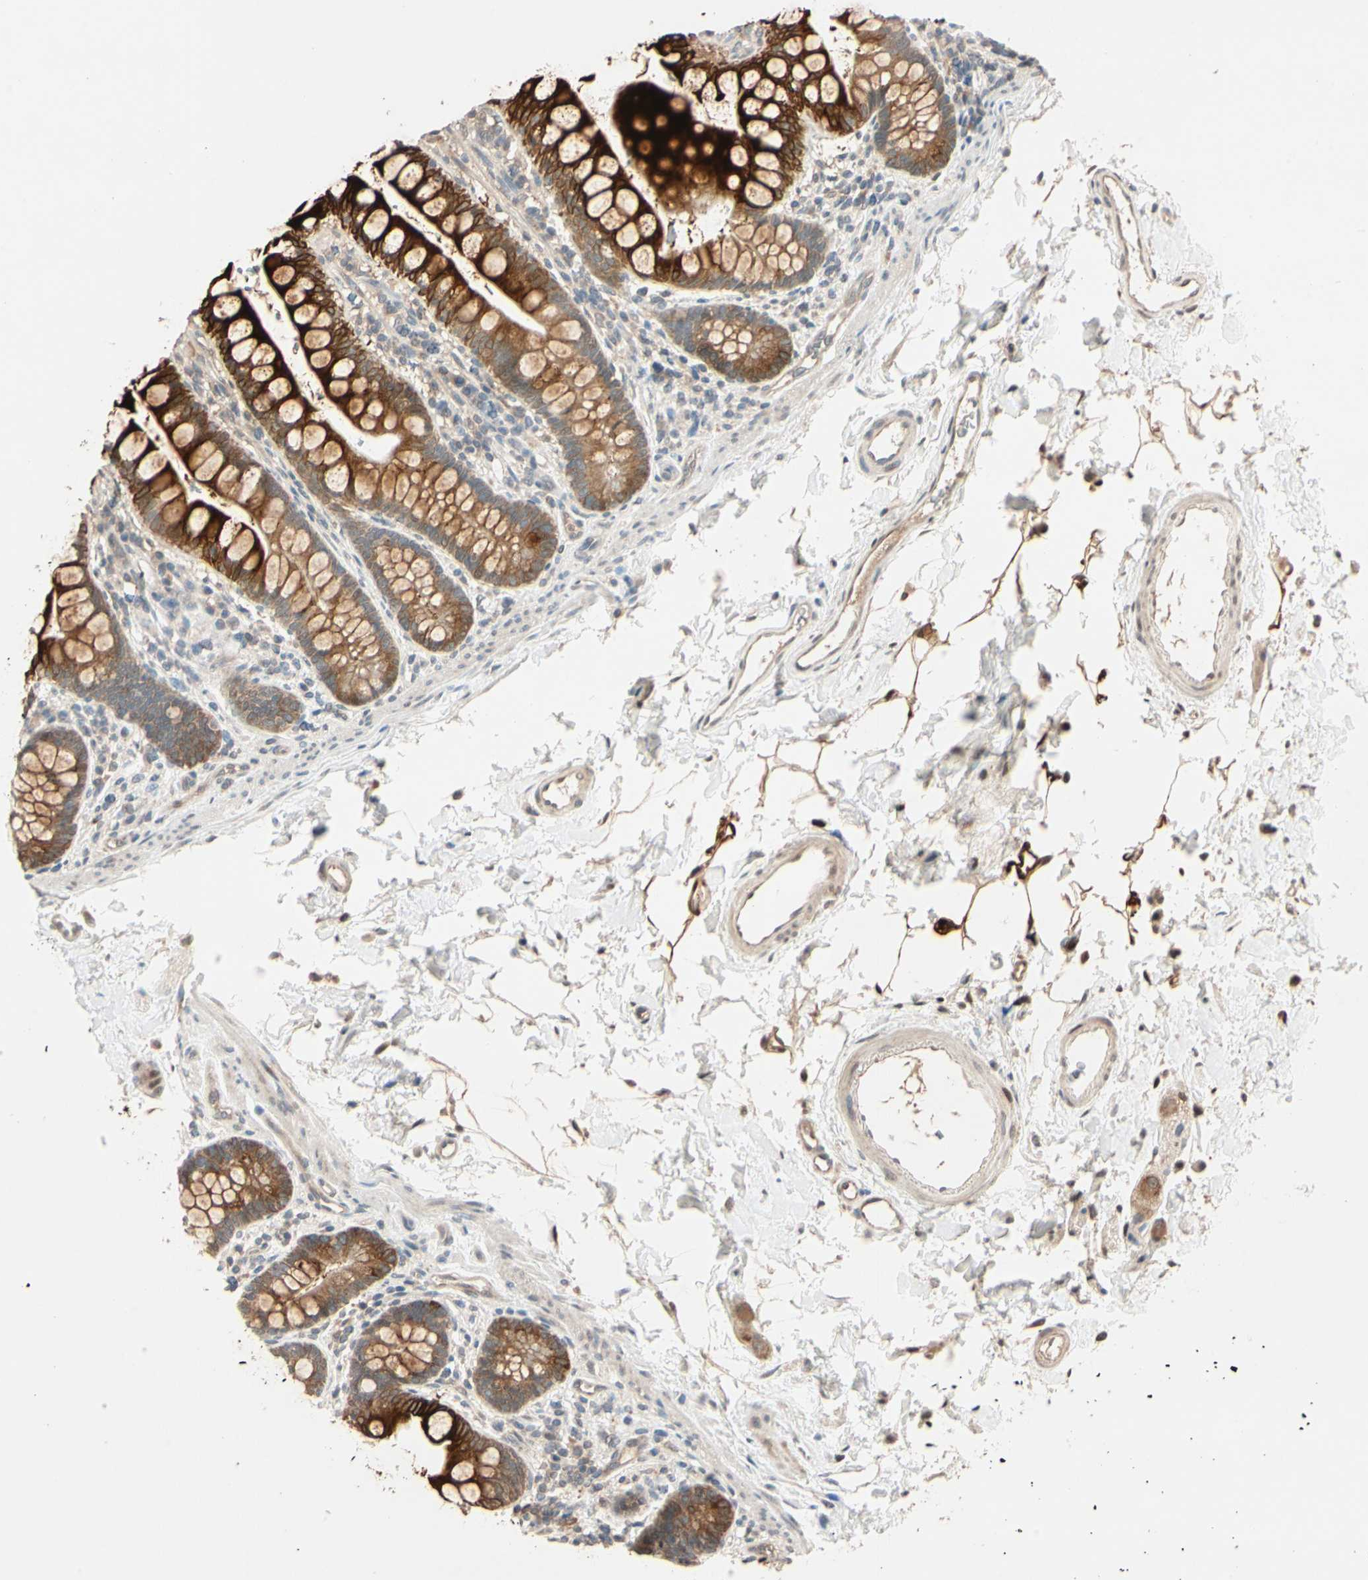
{"staining": {"intensity": "strong", "quantity": ">75%", "location": "cytoplasmic/membranous"}, "tissue": "small intestine", "cell_type": "Glandular cells", "image_type": "normal", "snomed": [{"axis": "morphology", "description": "Normal tissue, NOS"}, {"axis": "topography", "description": "Small intestine"}], "caption": "Immunohistochemical staining of benign small intestine reveals strong cytoplasmic/membranous protein staining in about >75% of glandular cells.", "gene": "ACSL5", "patient": {"sex": "female", "age": 58}}